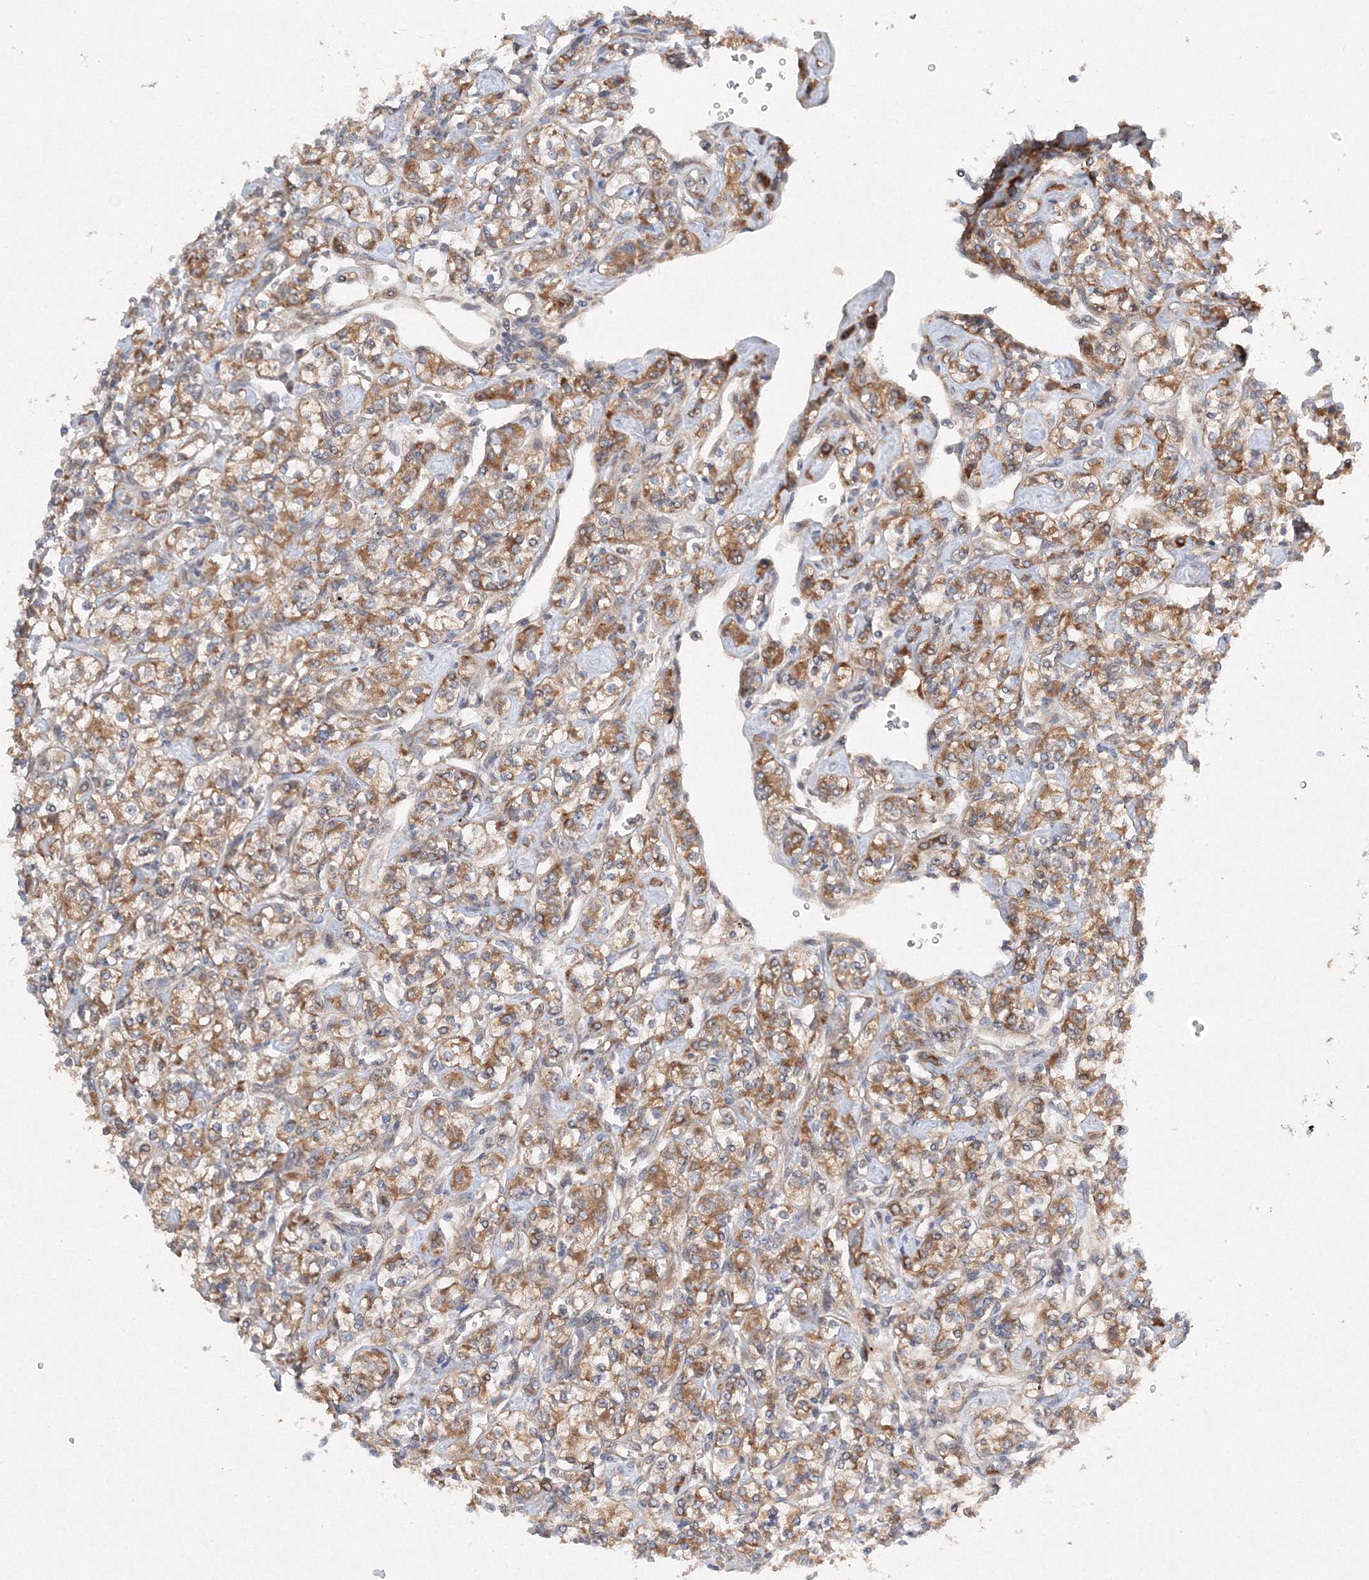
{"staining": {"intensity": "moderate", "quantity": ">75%", "location": "cytoplasmic/membranous"}, "tissue": "renal cancer", "cell_type": "Tumor cells", "image_type": "cancer", "snomed": [{"axis": "morphology", "description": "Adenocarcinoma, NOS"}, {"axis": "topography", "description": "Kidney"}], "caption": "This micrograph shows immunohistochemistry staining of human renal adenocarcinoma, with medium moderate cytoplasmic/membranous positivity in approximately >75% of tumor cells.", "gene": "SLC36A1", "patient": {"sex": "male", "age": 77}}